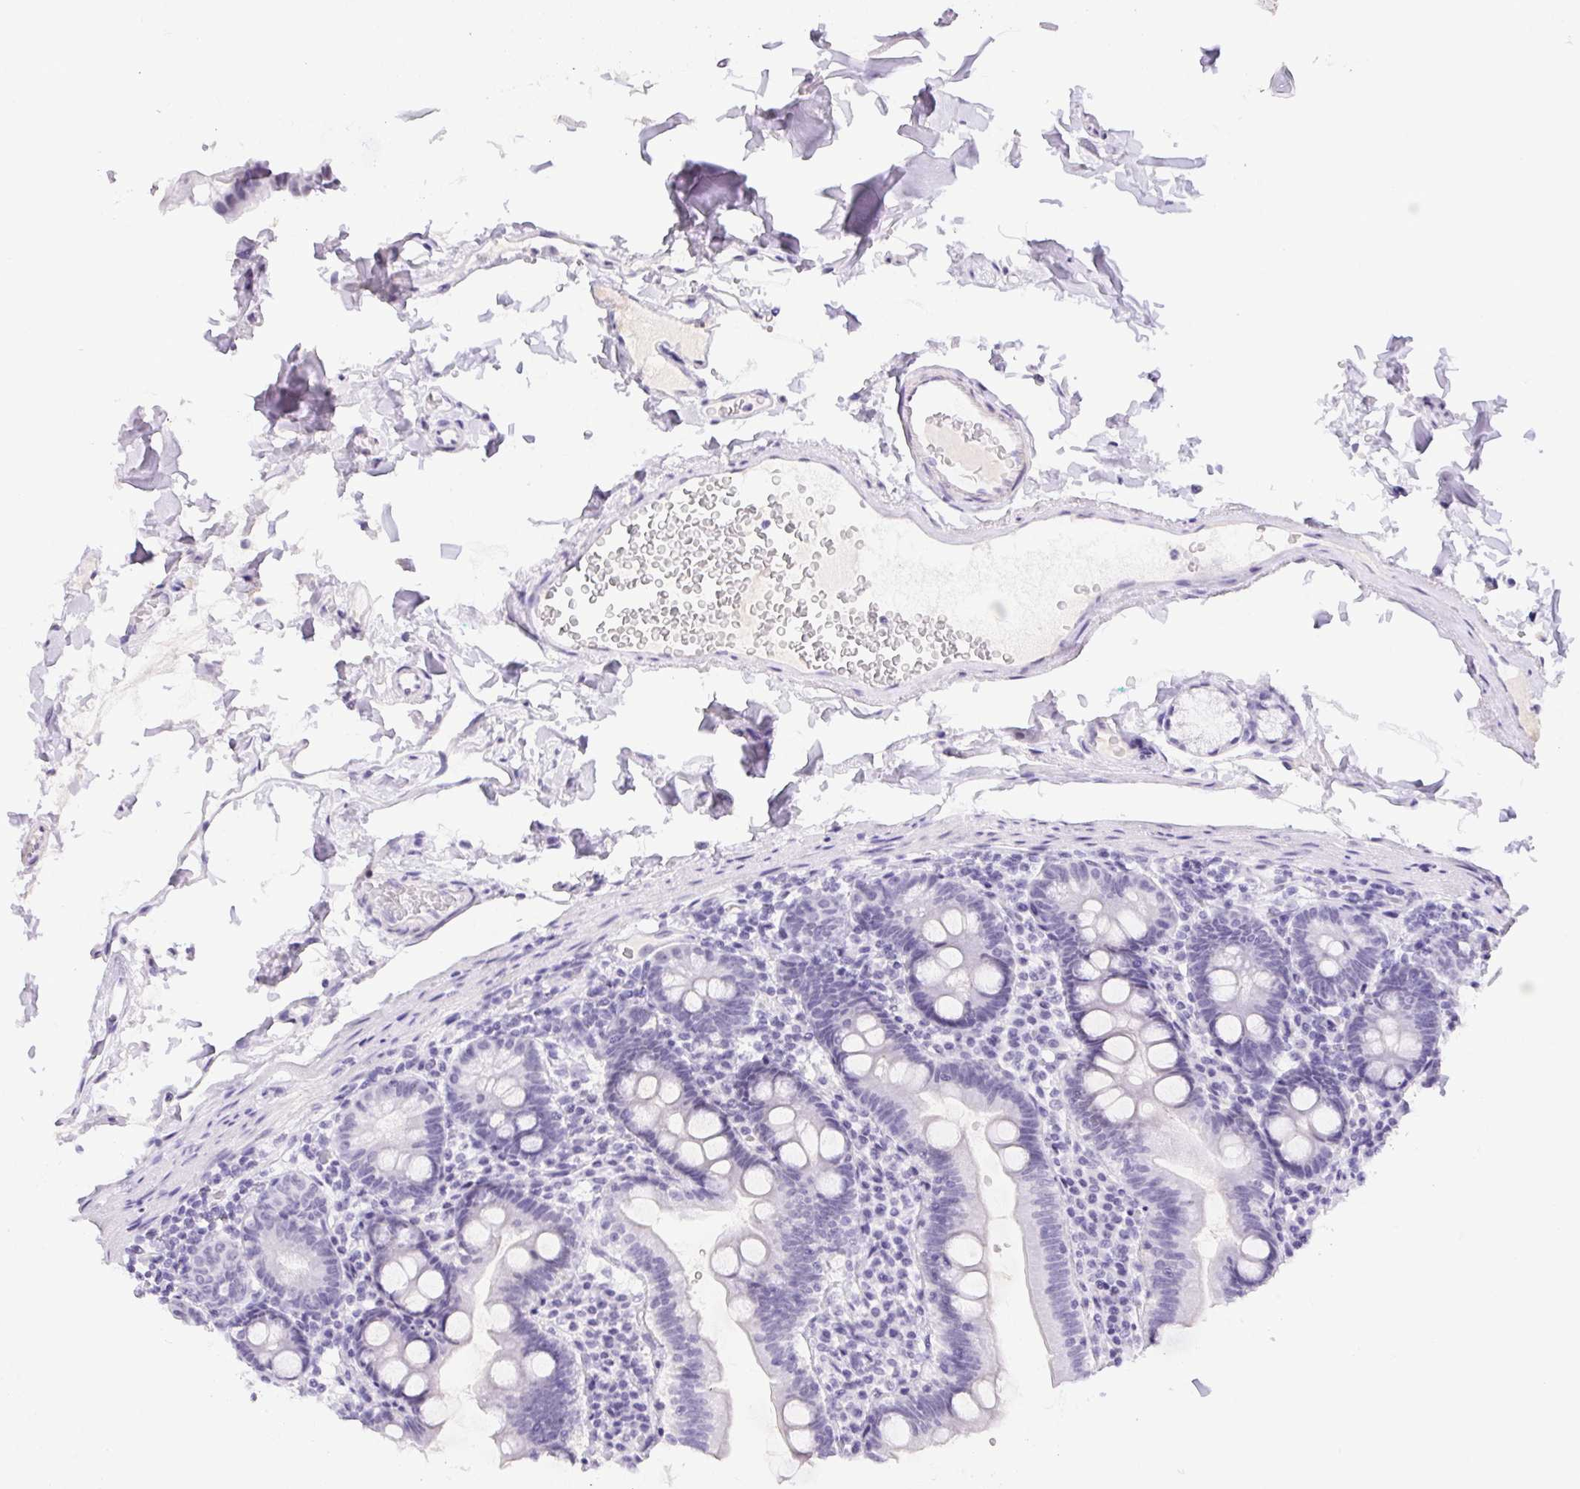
{"staining": {"intensity": "weak", "quantity": "25%-75%", "location": "nuclear"}, "tissue": "duodenum", "cell_type": "Glandular cells", "image_type": "normal", "snomed": [{"axis": "morphology", "description": "Normal tissue, NOS"}, {"axis": "topography", "description": "Duodenum"}], "caption": "There is low levels of weak nuclear positivity in glandular cells of unremarkable duodenum, as demonstrated by immunohistochemical staining (brown color).", "gene": "DDX17", "patient": {"sex": "female", "age": 67}}